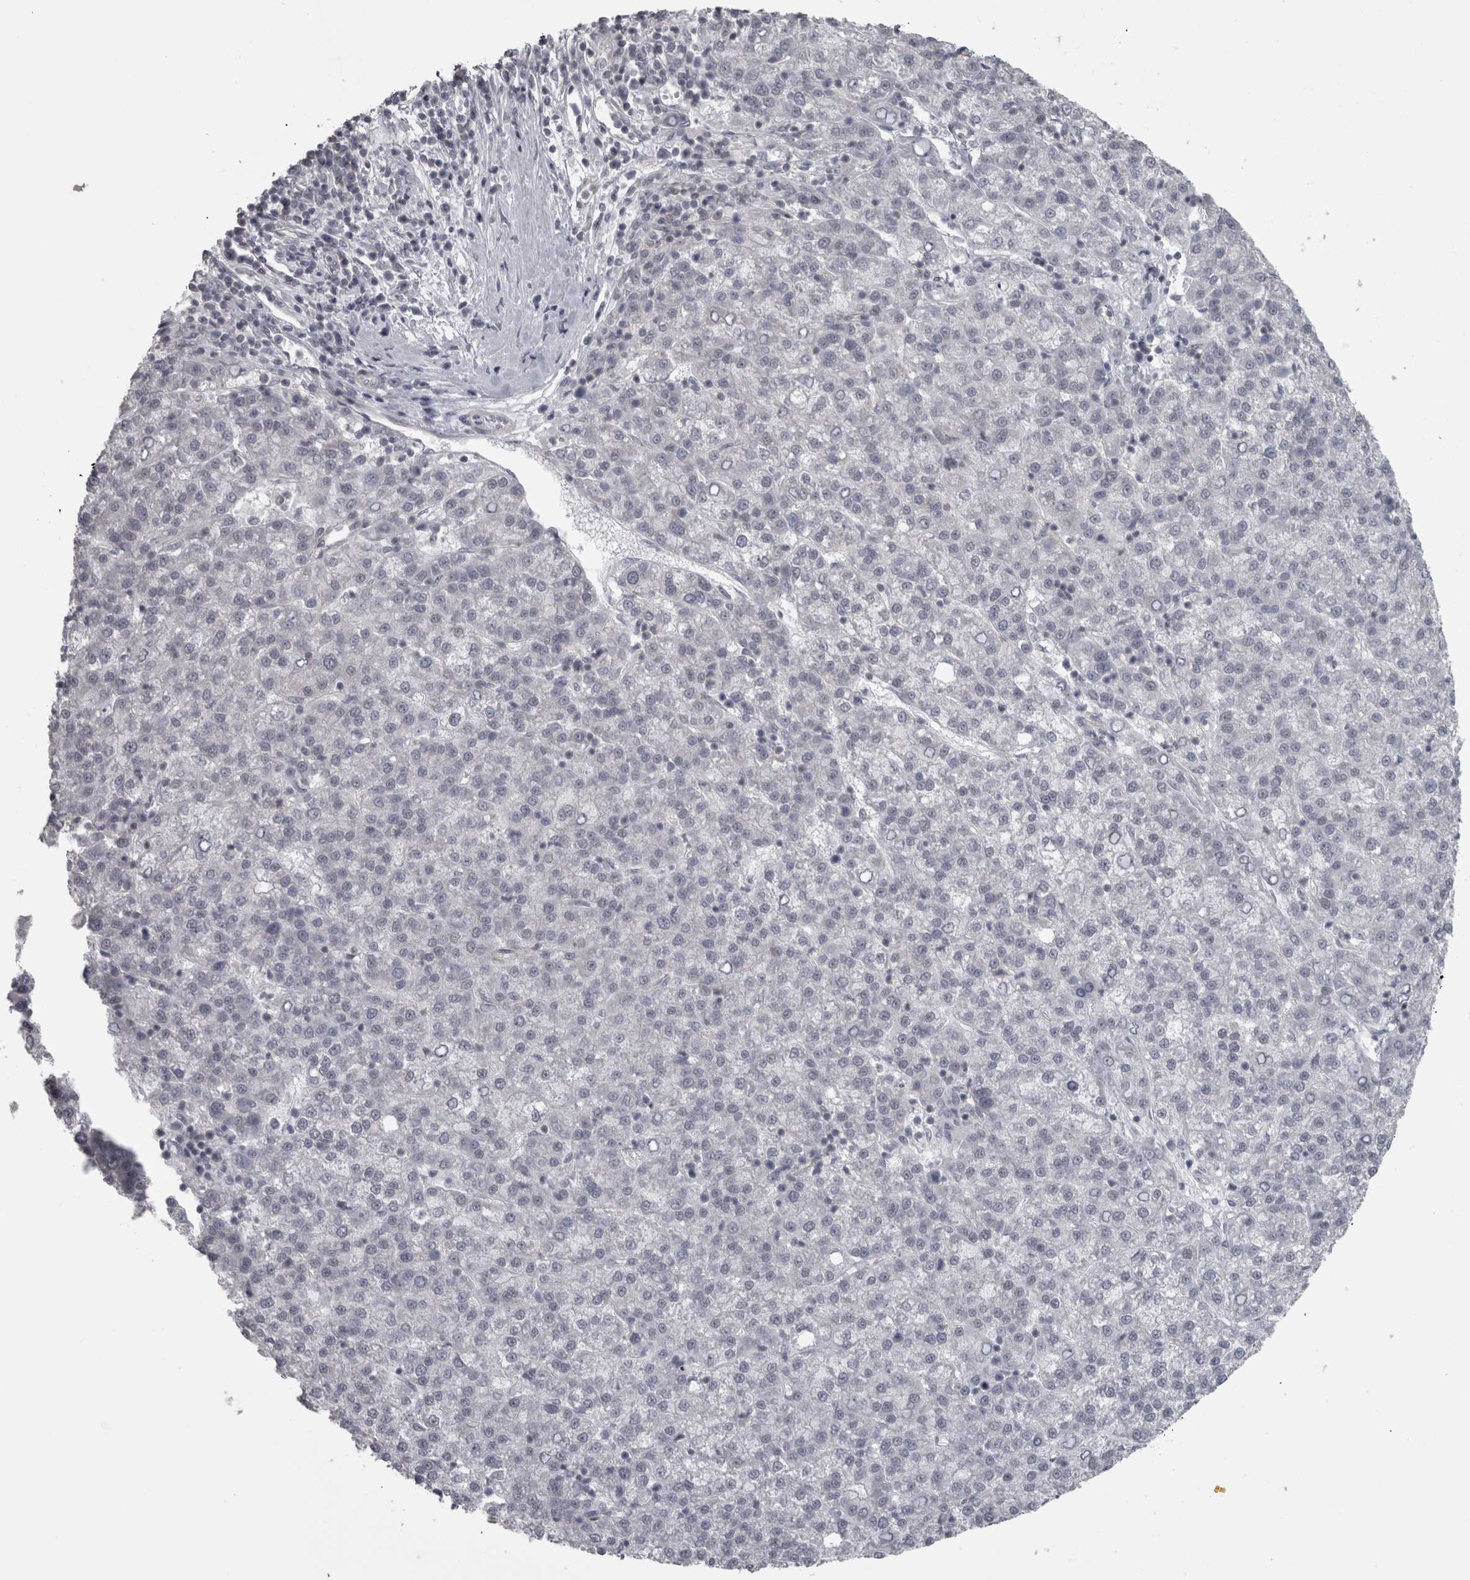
{"staining": {"intensity": "negative", "quantity": "none", "location": "none"}, "tissue": "liver cancer", "cell_type": "Tumor cells", "image_type": "cancer", "snomed": [{"axis": "morphology", "description": "Carcinoma, Hepatocellular, NOS"}, {"axis": "topography", "description": "Liver"}], "caption": "DAB (3,3'-diaminobenzidine) immunohistochemical staining of human hepatocellular carcinoma (liver) displays no significant expression in tumor cells.", "gene": "PPP1R12B", "patient": {"sex": "female", "age": 58}}